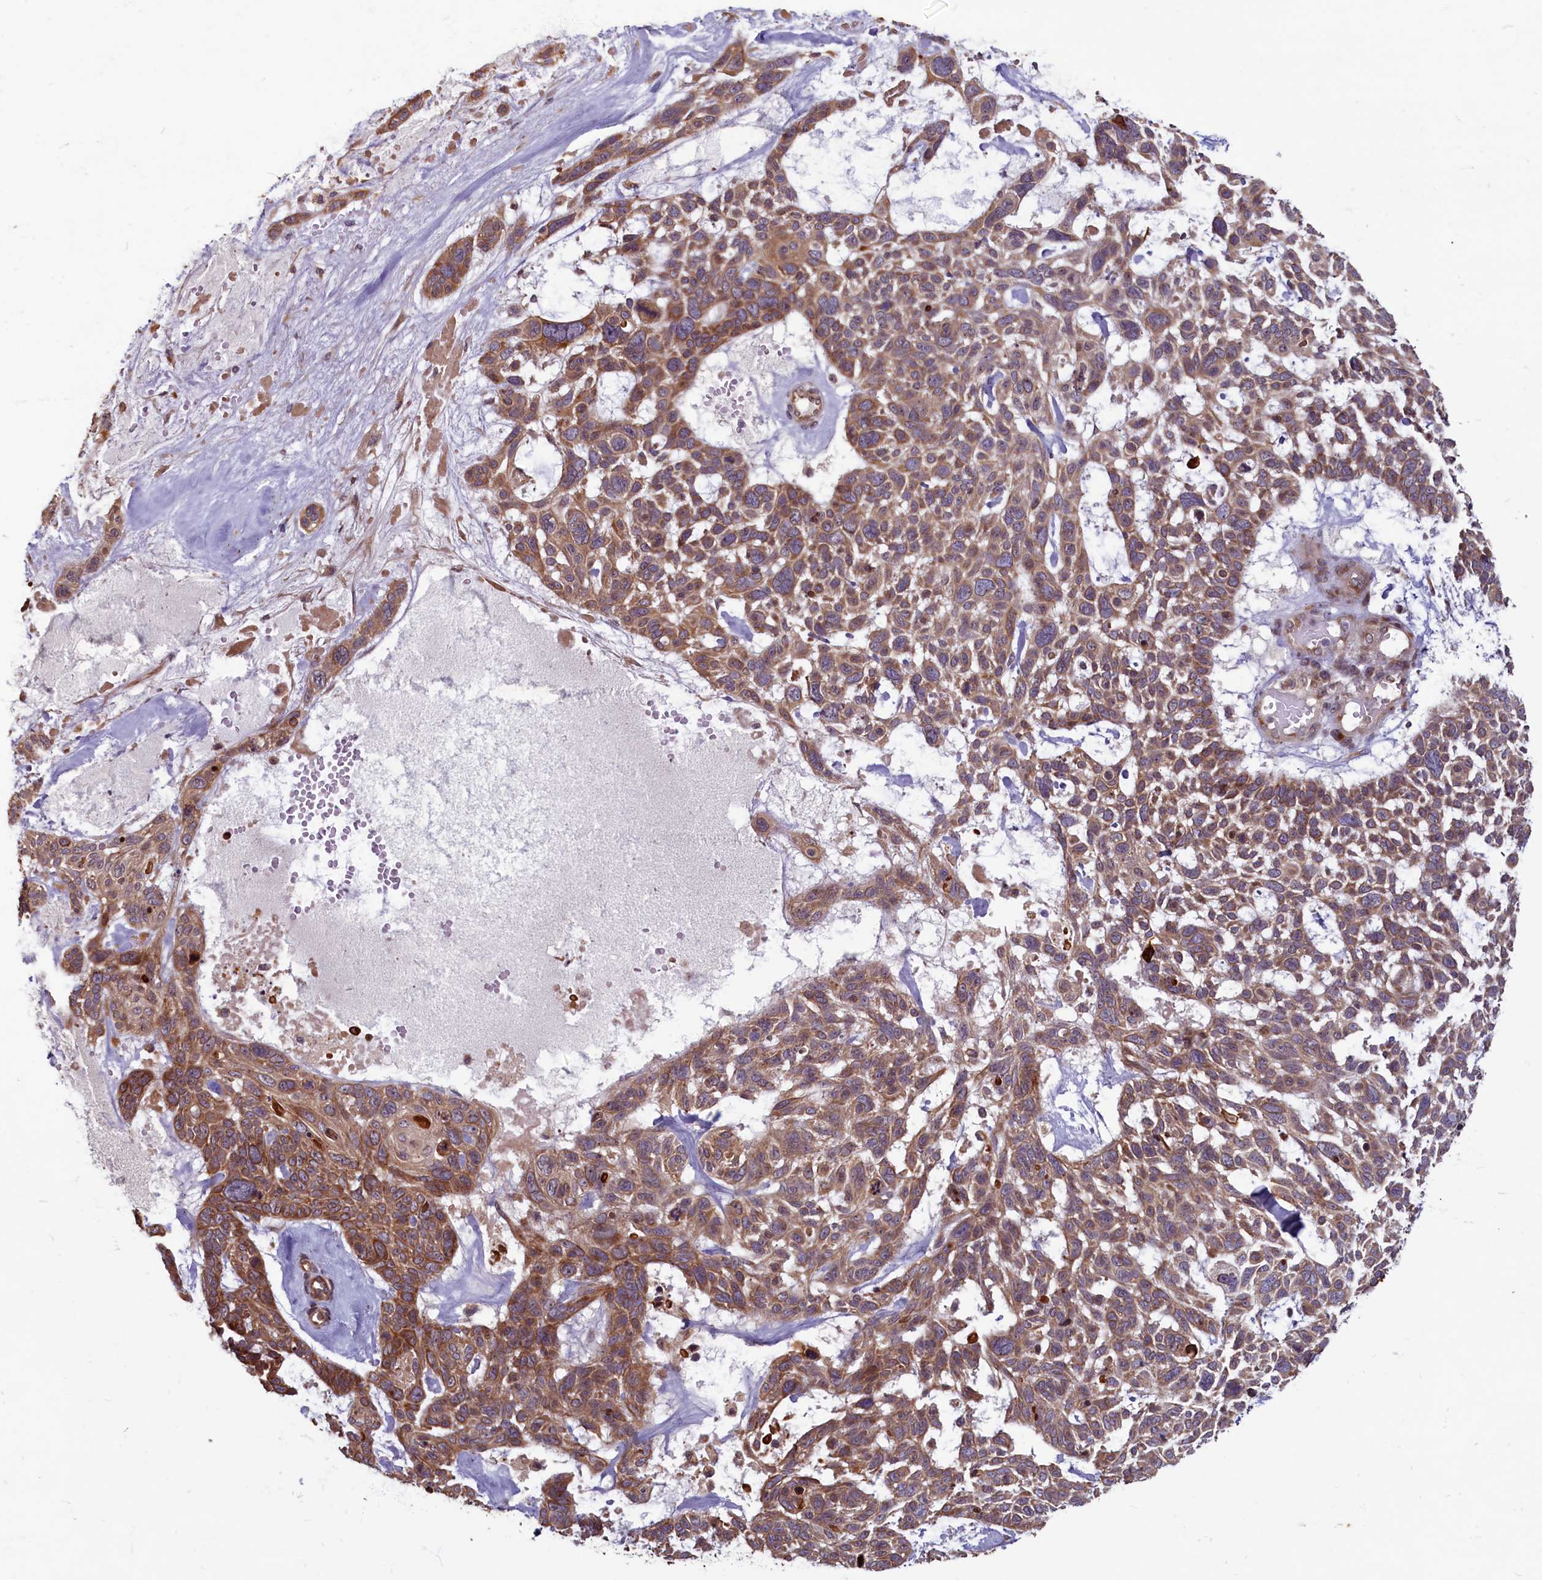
{"staining": {"intensity": "moderate", "quantity": ">75%", "location": "cytoplasmic/membranous"}, "tissue": "skin cancer", "cell_type": "Tumor cells", "image_type": "cancer", "snomed": [{"axis": "morphology", "description": "Basal cell carcinoma"}, {"axis": "topography", "description": "Skin"}], "caption": "Protein staining by immunohistochemistry (IHC) demonstrates moderate cytoplasmic/membranous expression in about >75% of tumor cells in skin basal cell carcinoma.", "gene": "MYCBP", "patient": {"sex": "male", "age": 88}}